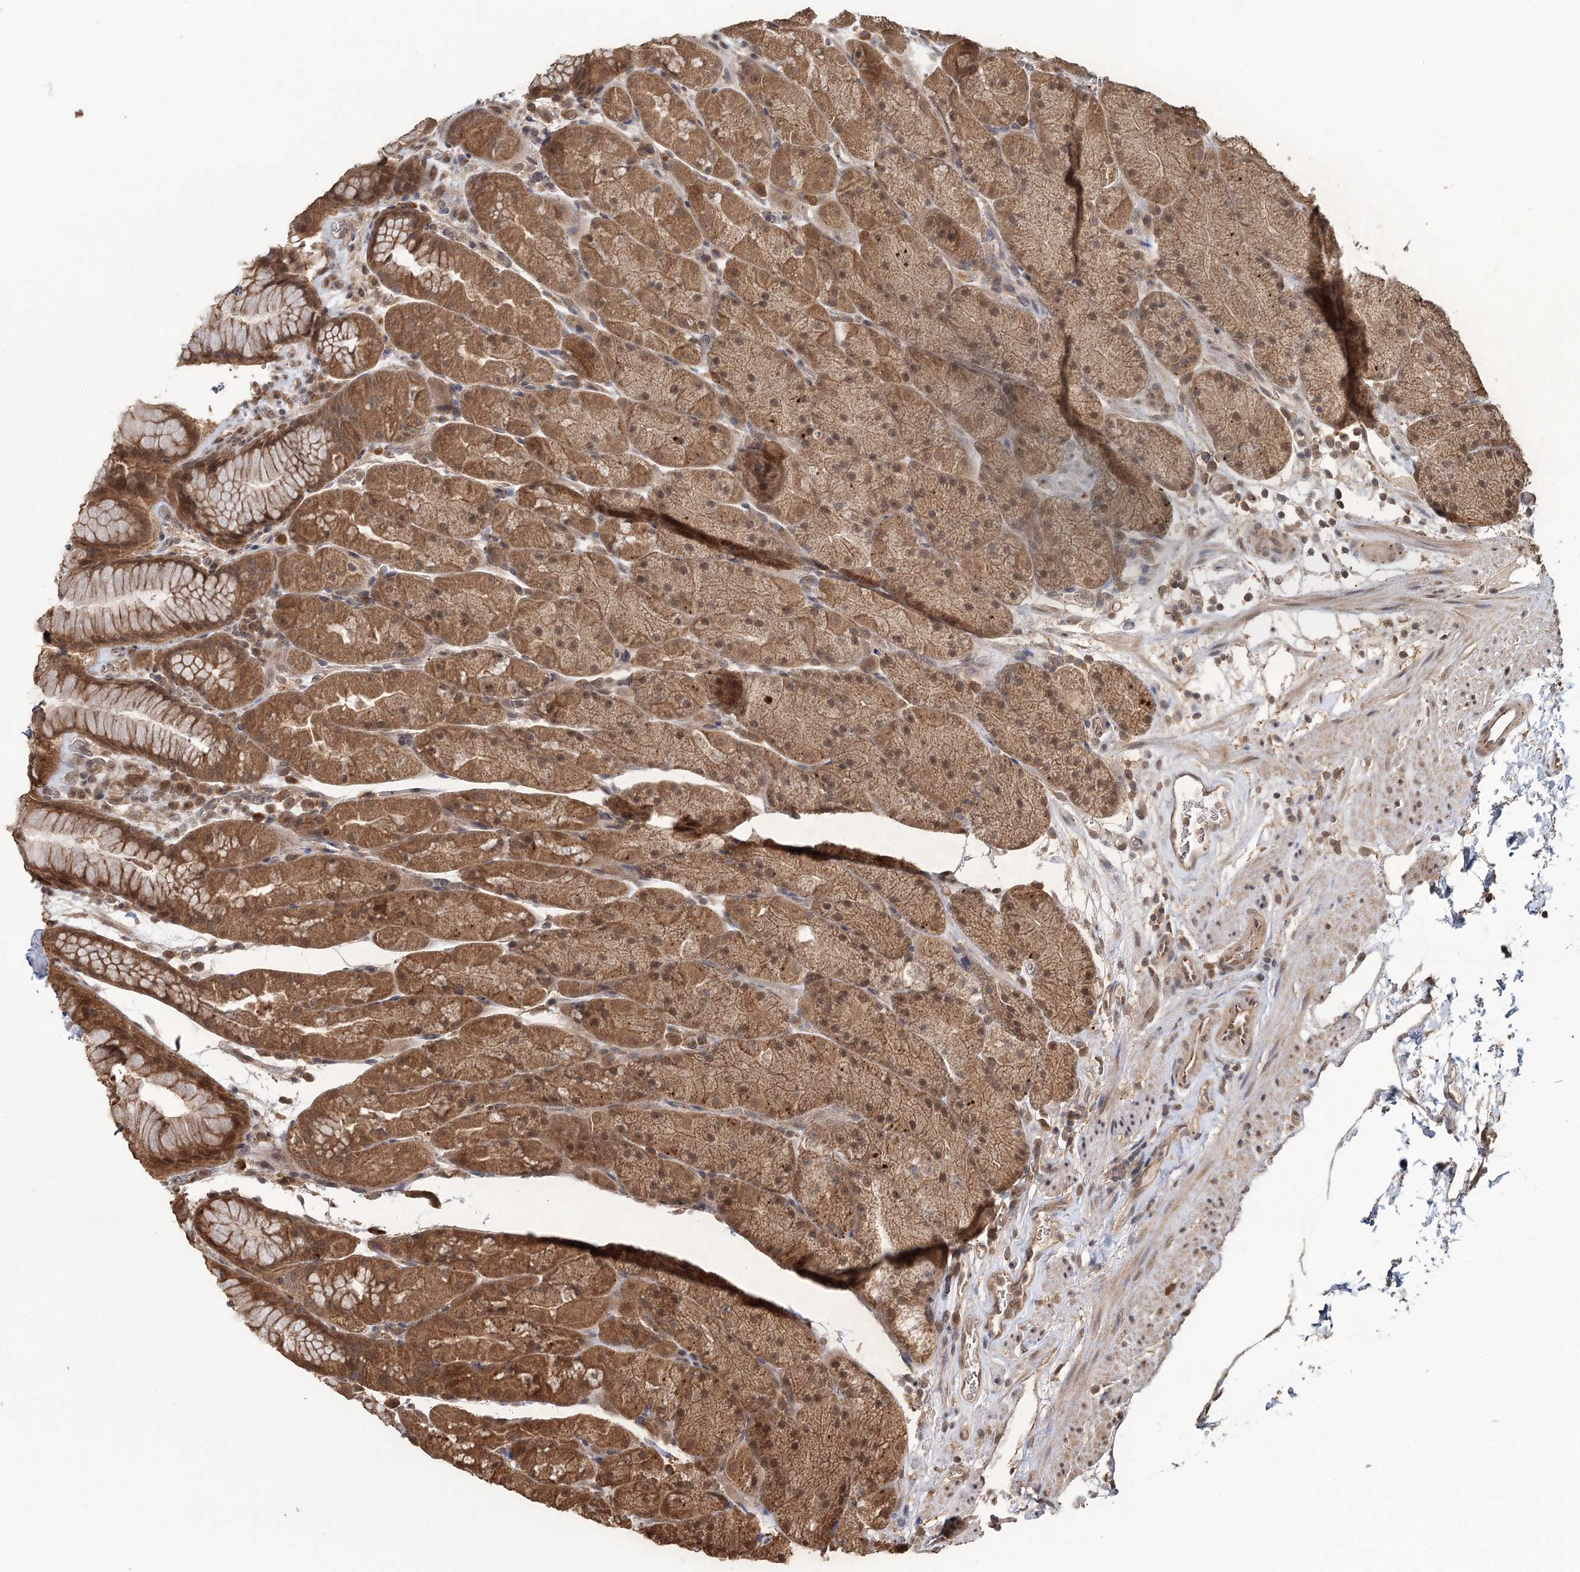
{"staining": {"intensity": "moderate", "quantity": ">75%", "location": "cytoplasmic/membranous,nuclear"}, "tissue": "stomach", "cell_type": "Glandular cells", "image_type": "normal", "snomed": [{"axis": "morphology", "description": "Normal tissue, NOS"}, {"axis": "topography", "description": "Stomach, upper"}, {"axis": "topography", "description": "Stomach, lower"}], "caption": "Stomach stained for a protein exhibits moderate cytoplasmic/membranous,nuclear positivity in glandular cells. The staining was performed using DAB to visualize the protein expression in brown, while the nuclei were stained in blue with hematoxylin (Magnification: 20x).", "gene": "N6AMT1", "patient": {"sex": "male", "age": 67}}